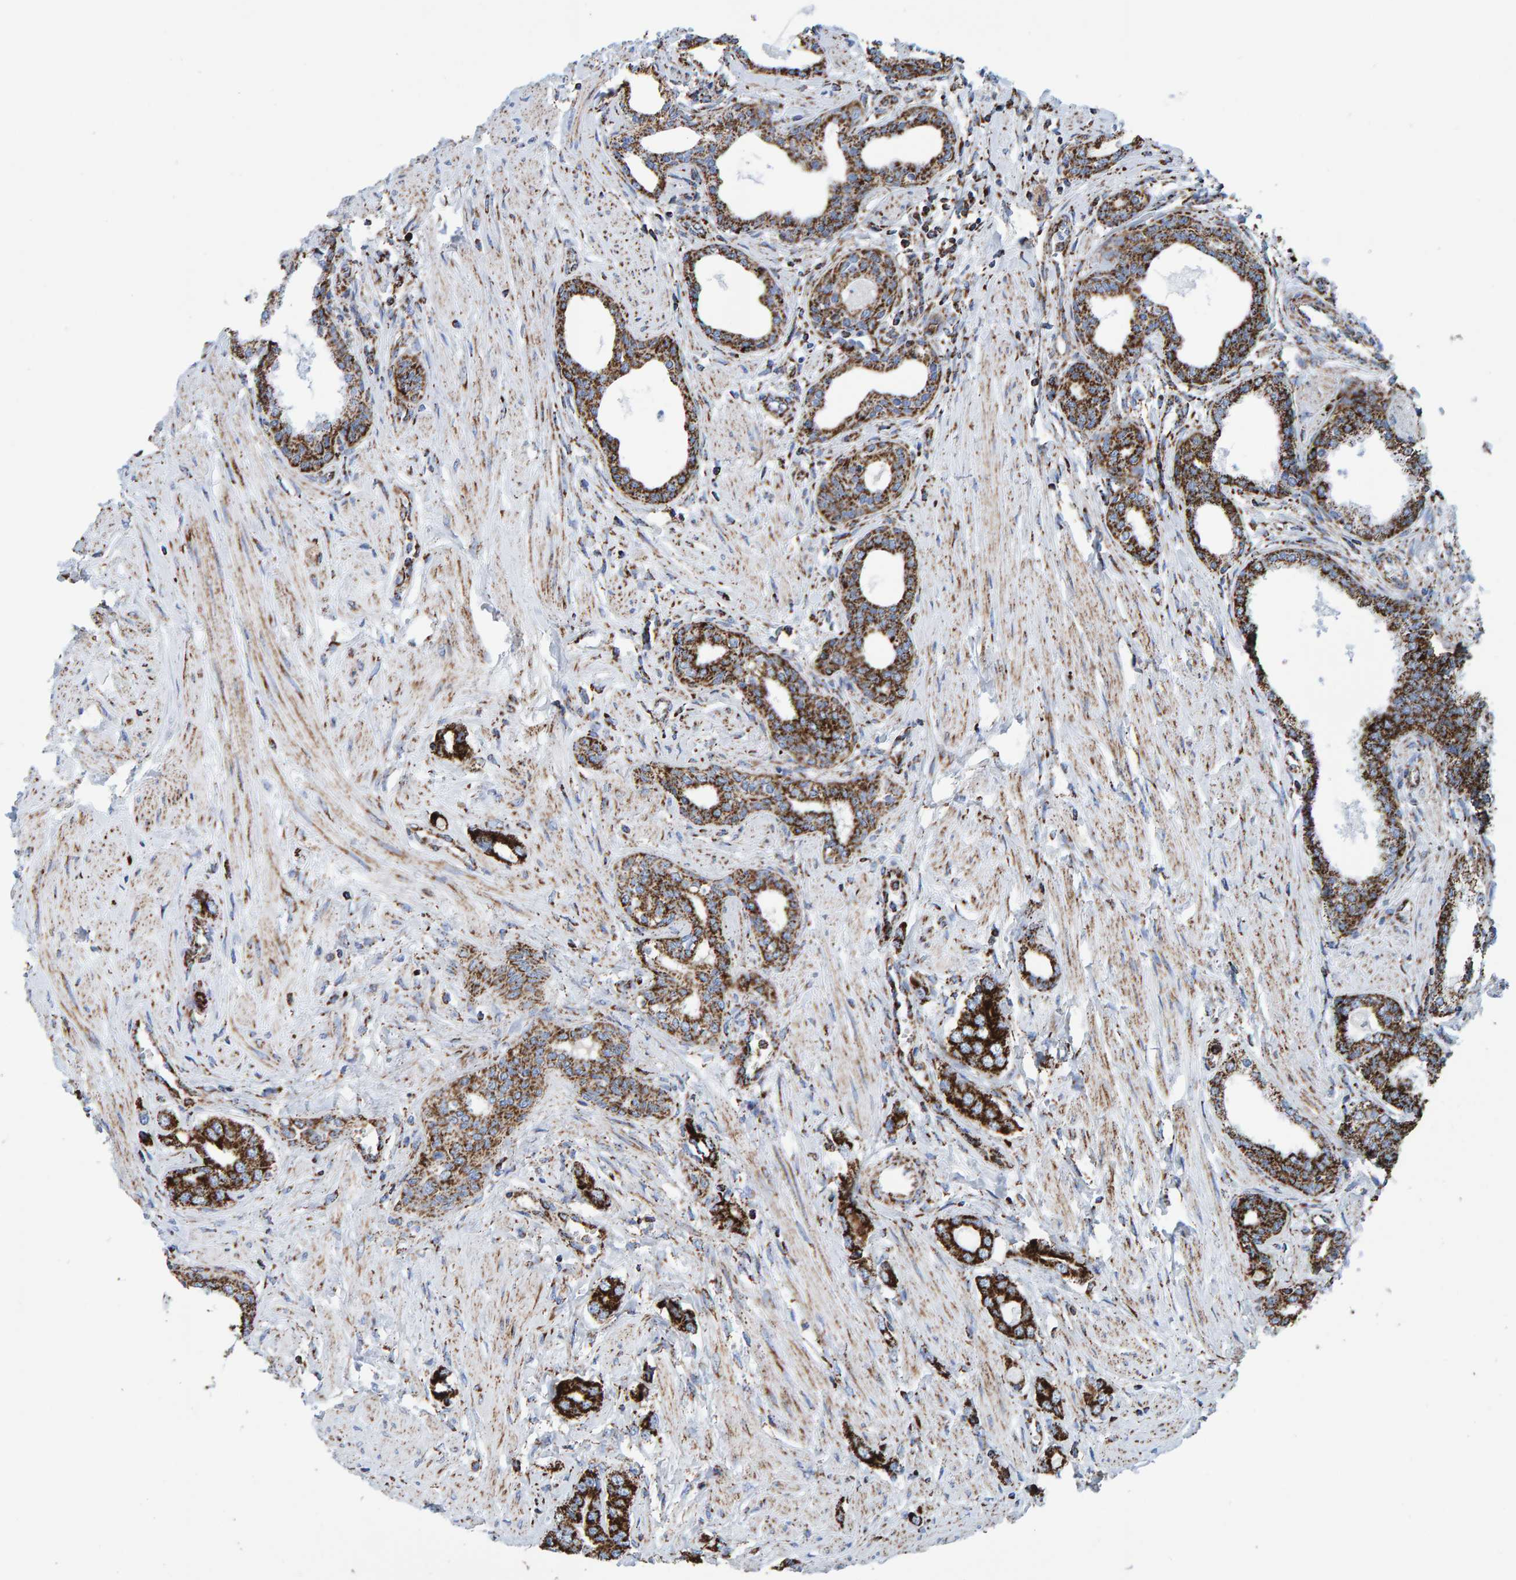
{"staining": {"intensity": "strong", "quantity": ">75%", "location": "cytoplasmic/membranous"}, "tissue": "prostate cancer", "cell_type": "Tumor cells", "image_type": "cancer", "snomed": [{"axis": "morphology", "description": "Adenocarcinoma, High grade"}, {"axis": "topography", "description": "Prostate"}], "caption": "A high amount of strong cytoplasmic/membranous expression is identified in about >75% of tumor cells in prostate cancer tissue.", "gene": "ENSG00000262660", "patient": {"sex": "male", "age": 52}}